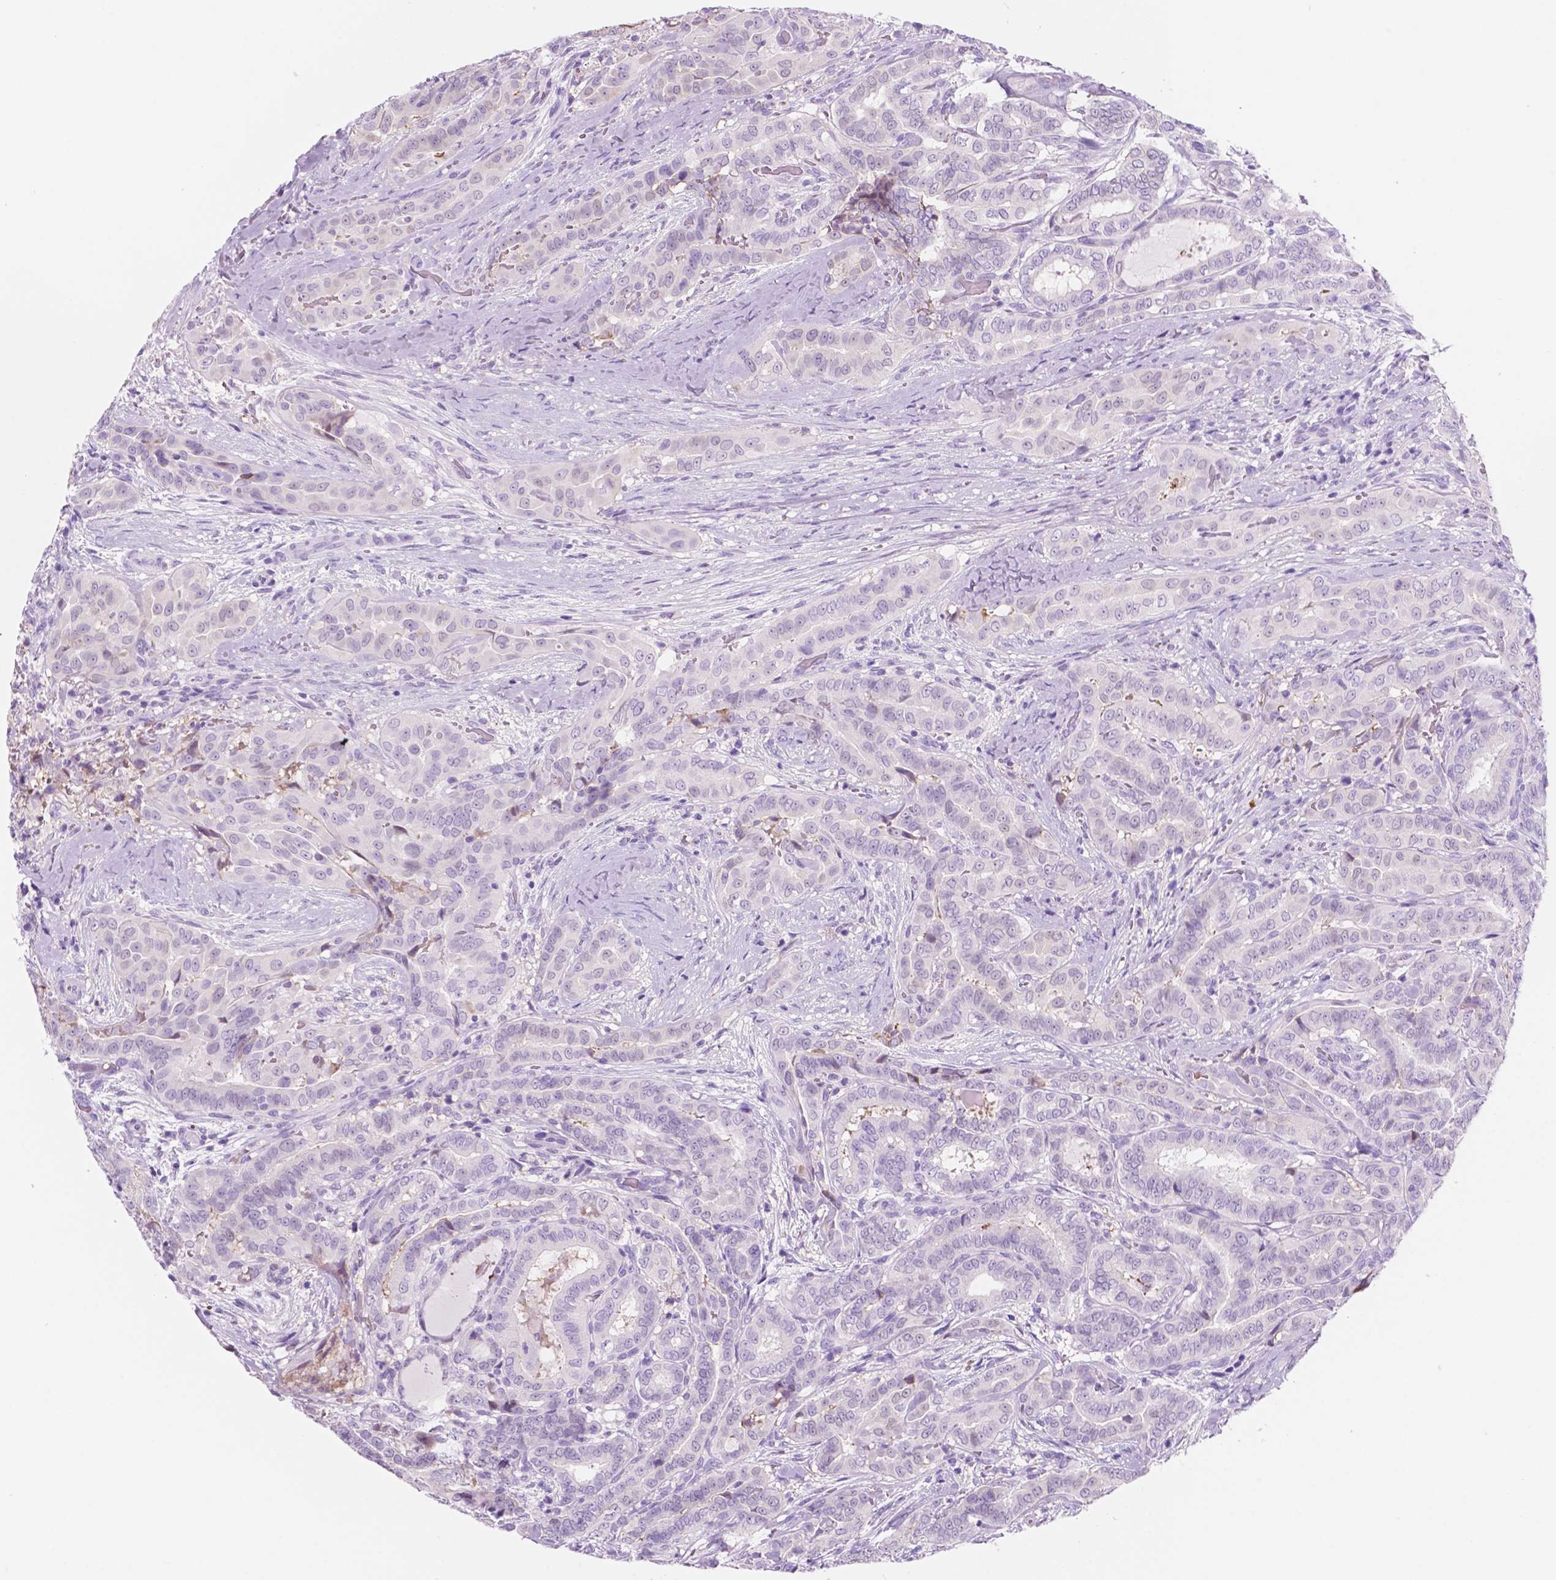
{"staining": {"intensity": "negative", "quantity": "none", "location": "none"}, "tissue": "thyroid cancer", "cell_type": "Tumor cells", "image_type": "cancer", "snomed": [{"axis": "morphology", "description": "Papillary adenocarcinoma, NOS"}, {"axis": "morphology", "description": "Papillary adenoma metastatic"}, {"axis": "topography", "description": "Thyroid gland"}], "caption": "Protein analysis of thyroid cancer displays no significant staining in tumor cells.", "gene": "CUZD1", "patient": {"sex": "female", "age": 50}}